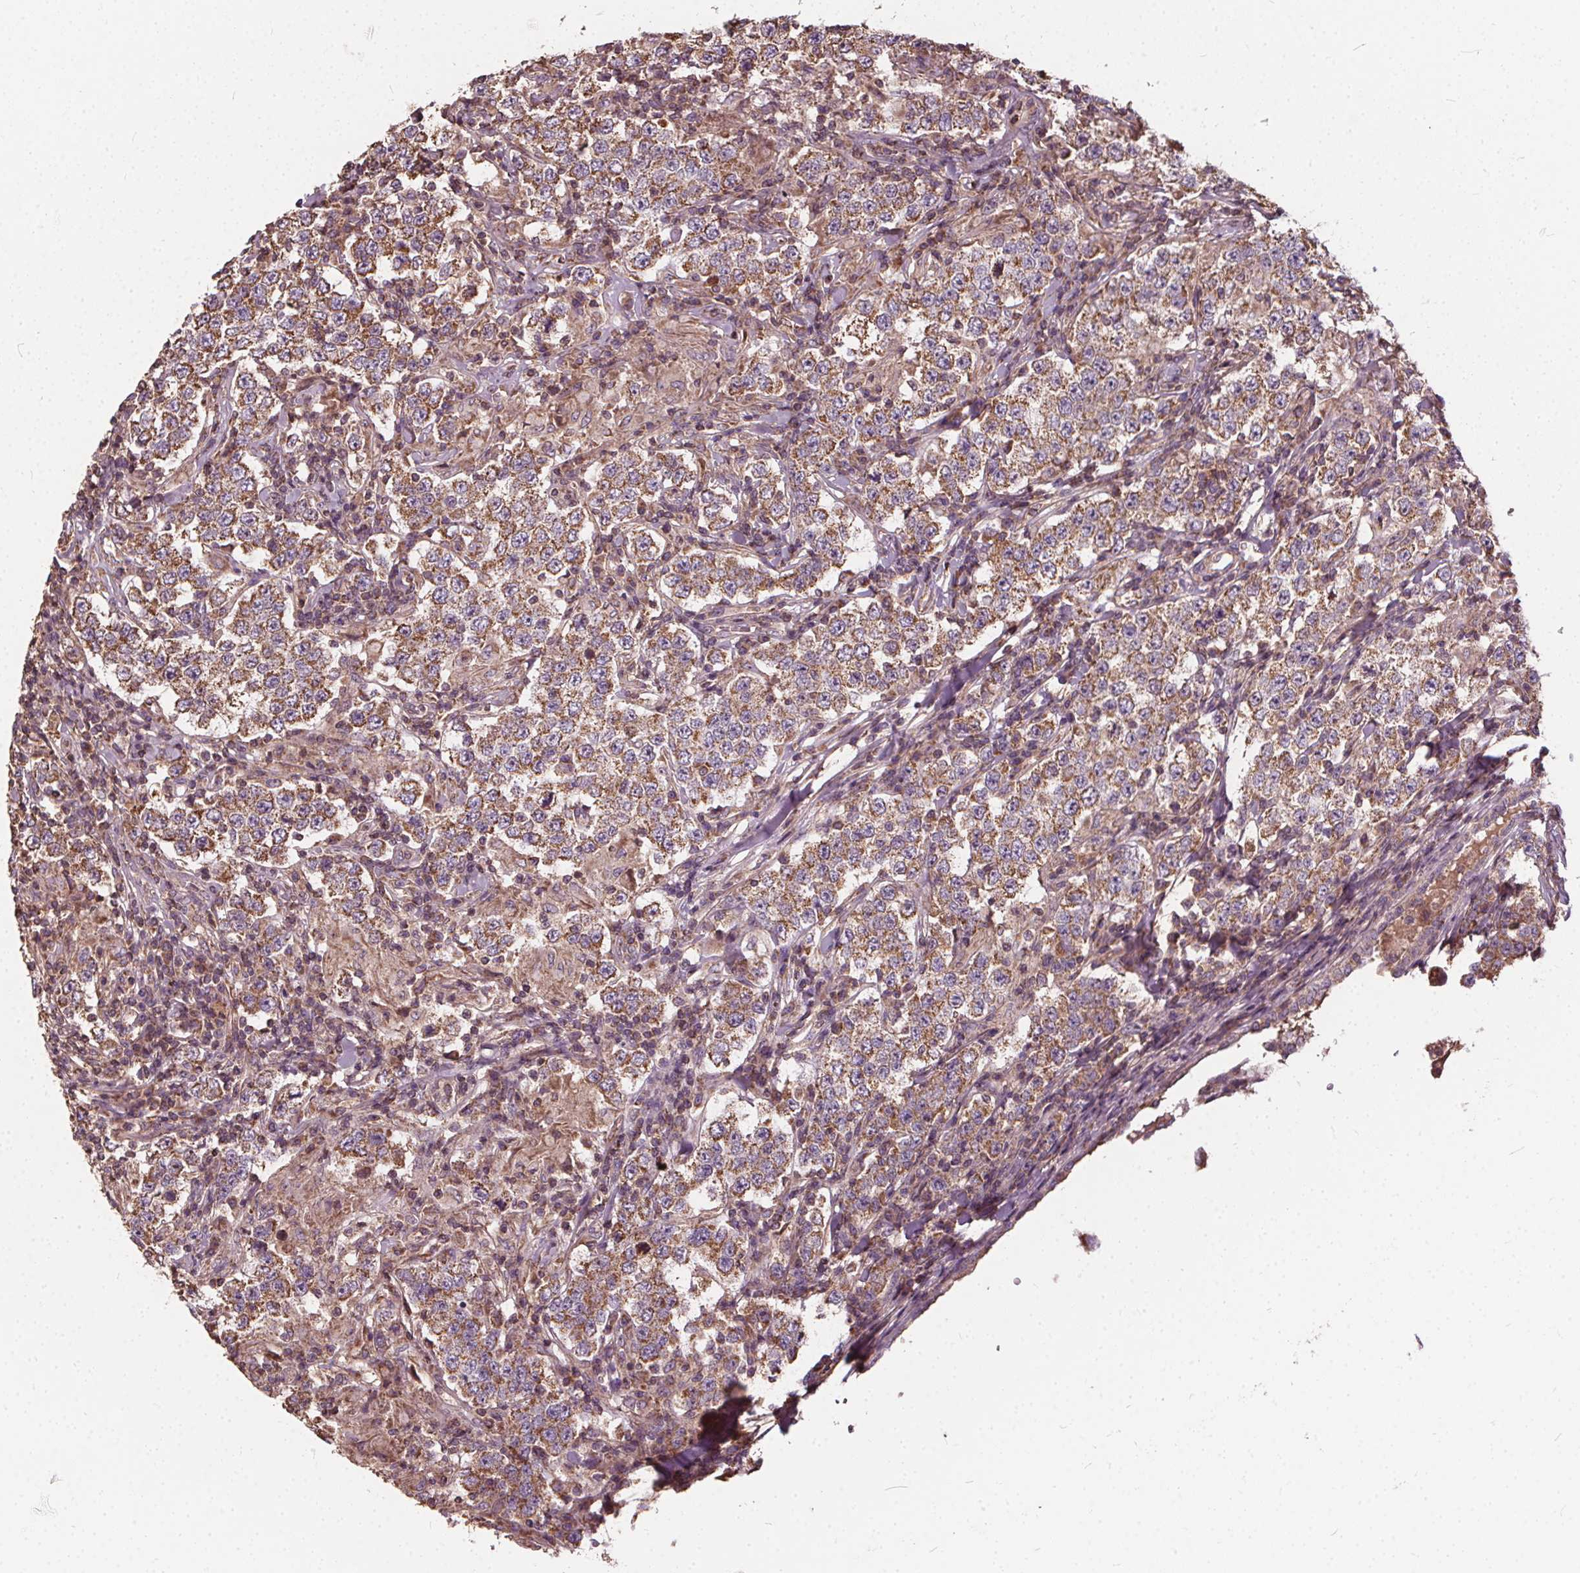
{"staining": {"intensity": "moderate", "quantity": ">75%", "location": "cytoplasmic/membranous"}, "tissue": "testis cancer", "cell_type": "Tumor cells", "image_type": "cancer", "snomed": [{"axis": "morphology", "description": "Seminoma, NOS"}, {"axis": "morphology", "description": "Carcinoma, Embryonal, NOS"}, {"axis": "topography", "description": "Testis"}], "caption": "Testis embryonal carcinoma stained with a brown dye shows moderate cytoplasmic/membranous positive staining in about >75% of tumor cells.", "gene": "ORAI2", "patient": {"sex": "male", "age": 41}}